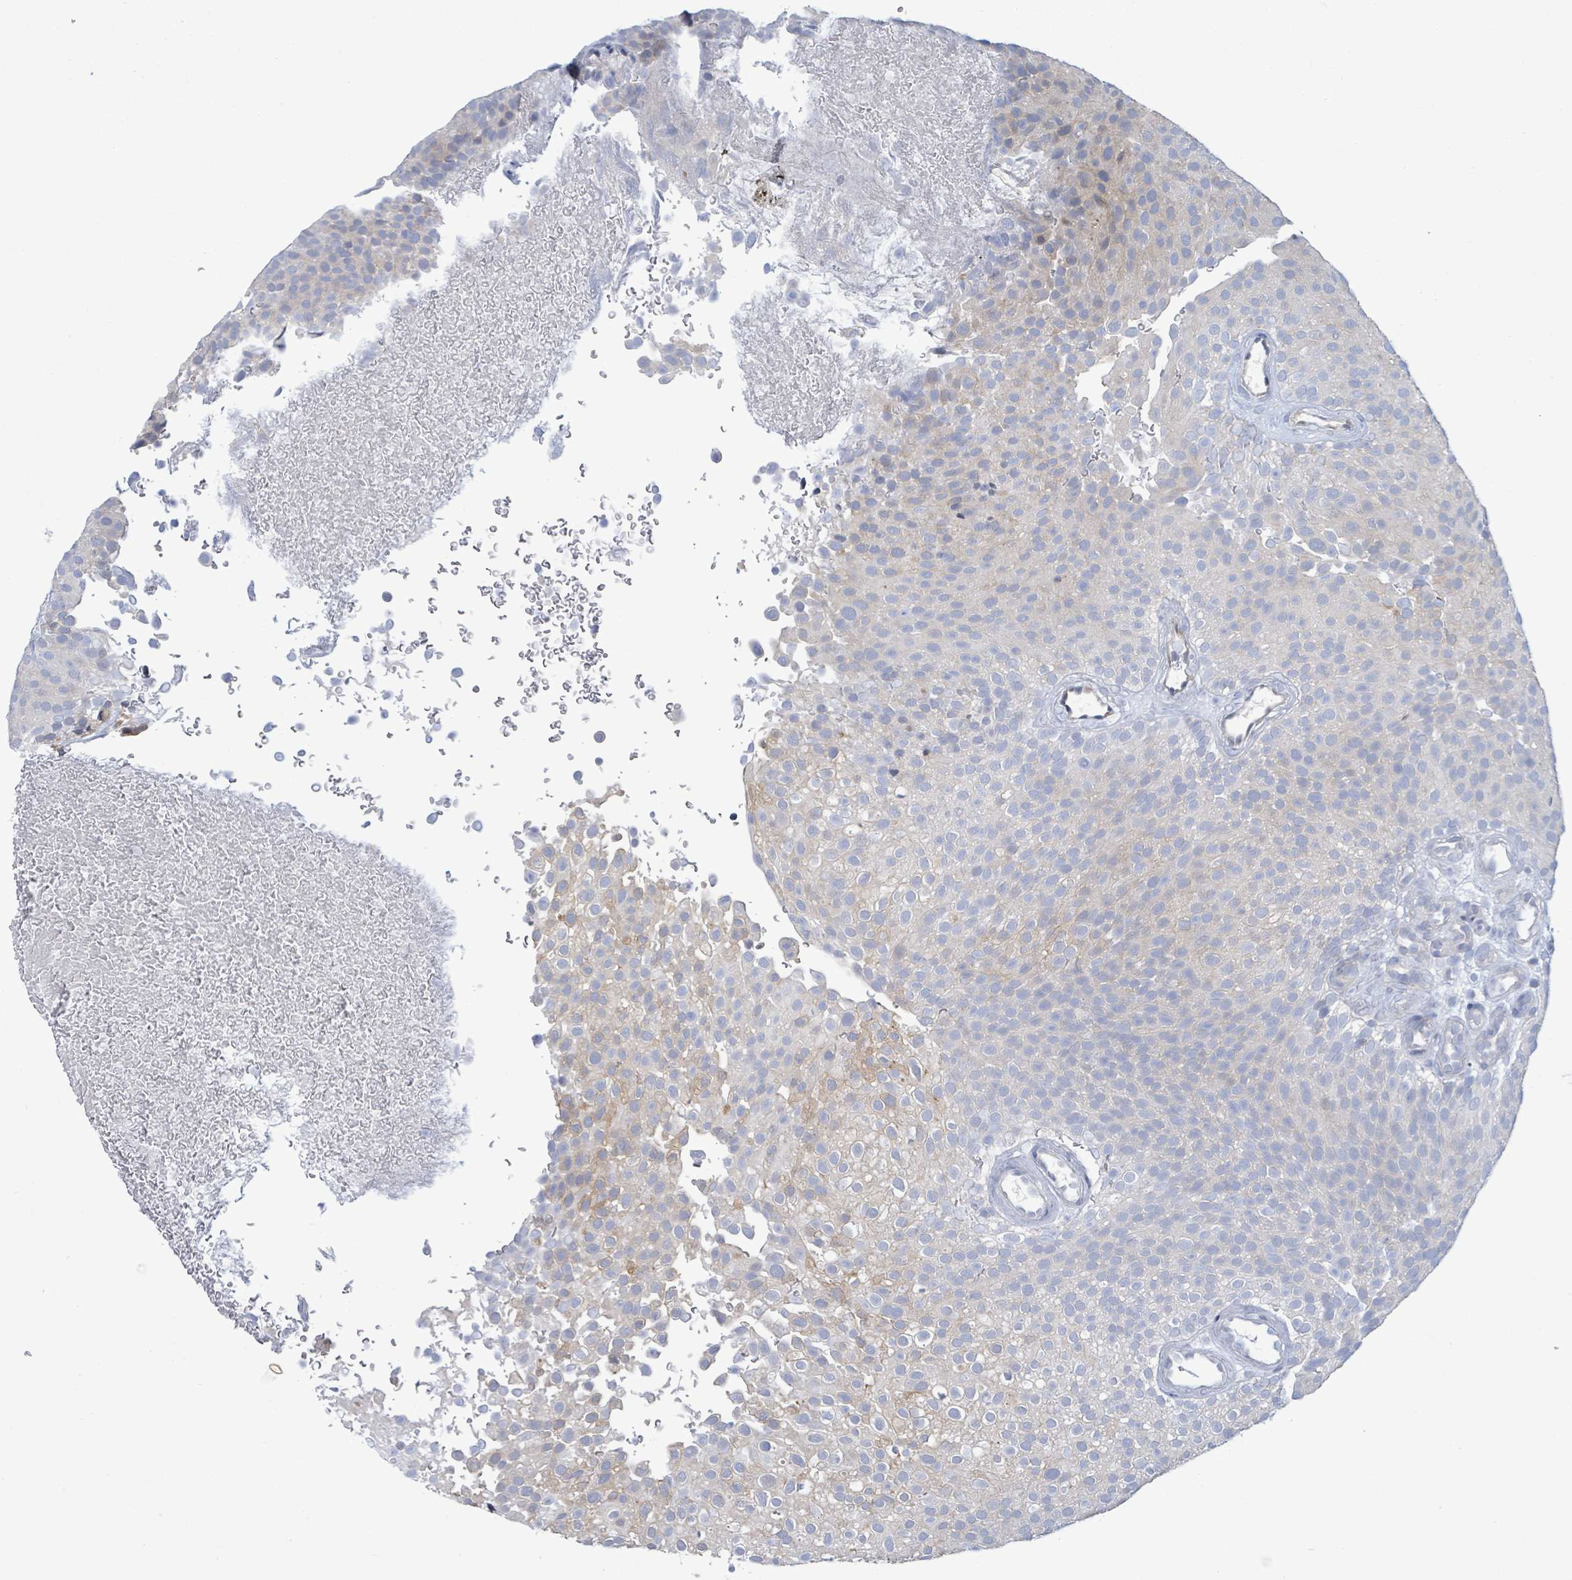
{"staining": {"intensity": "negative", "quantity": "none", "location": "none"}, "tissue": "urothelial cancer", "cell_type": "Tumor cells", "image_type": "cancer", "snomed": [{"axis": "morphology", "description": "Urothelial carcinoma, Low grade"}, {"axis": "topography", "description": "Urinary bladder"}], "caption": "IHC image of low-grade urothelial carcinoma stained for a protein (brown), which displays no staining in tumor cells.", "gene": "PGAM1", "patient": {"sex": "male", "age": 78}}